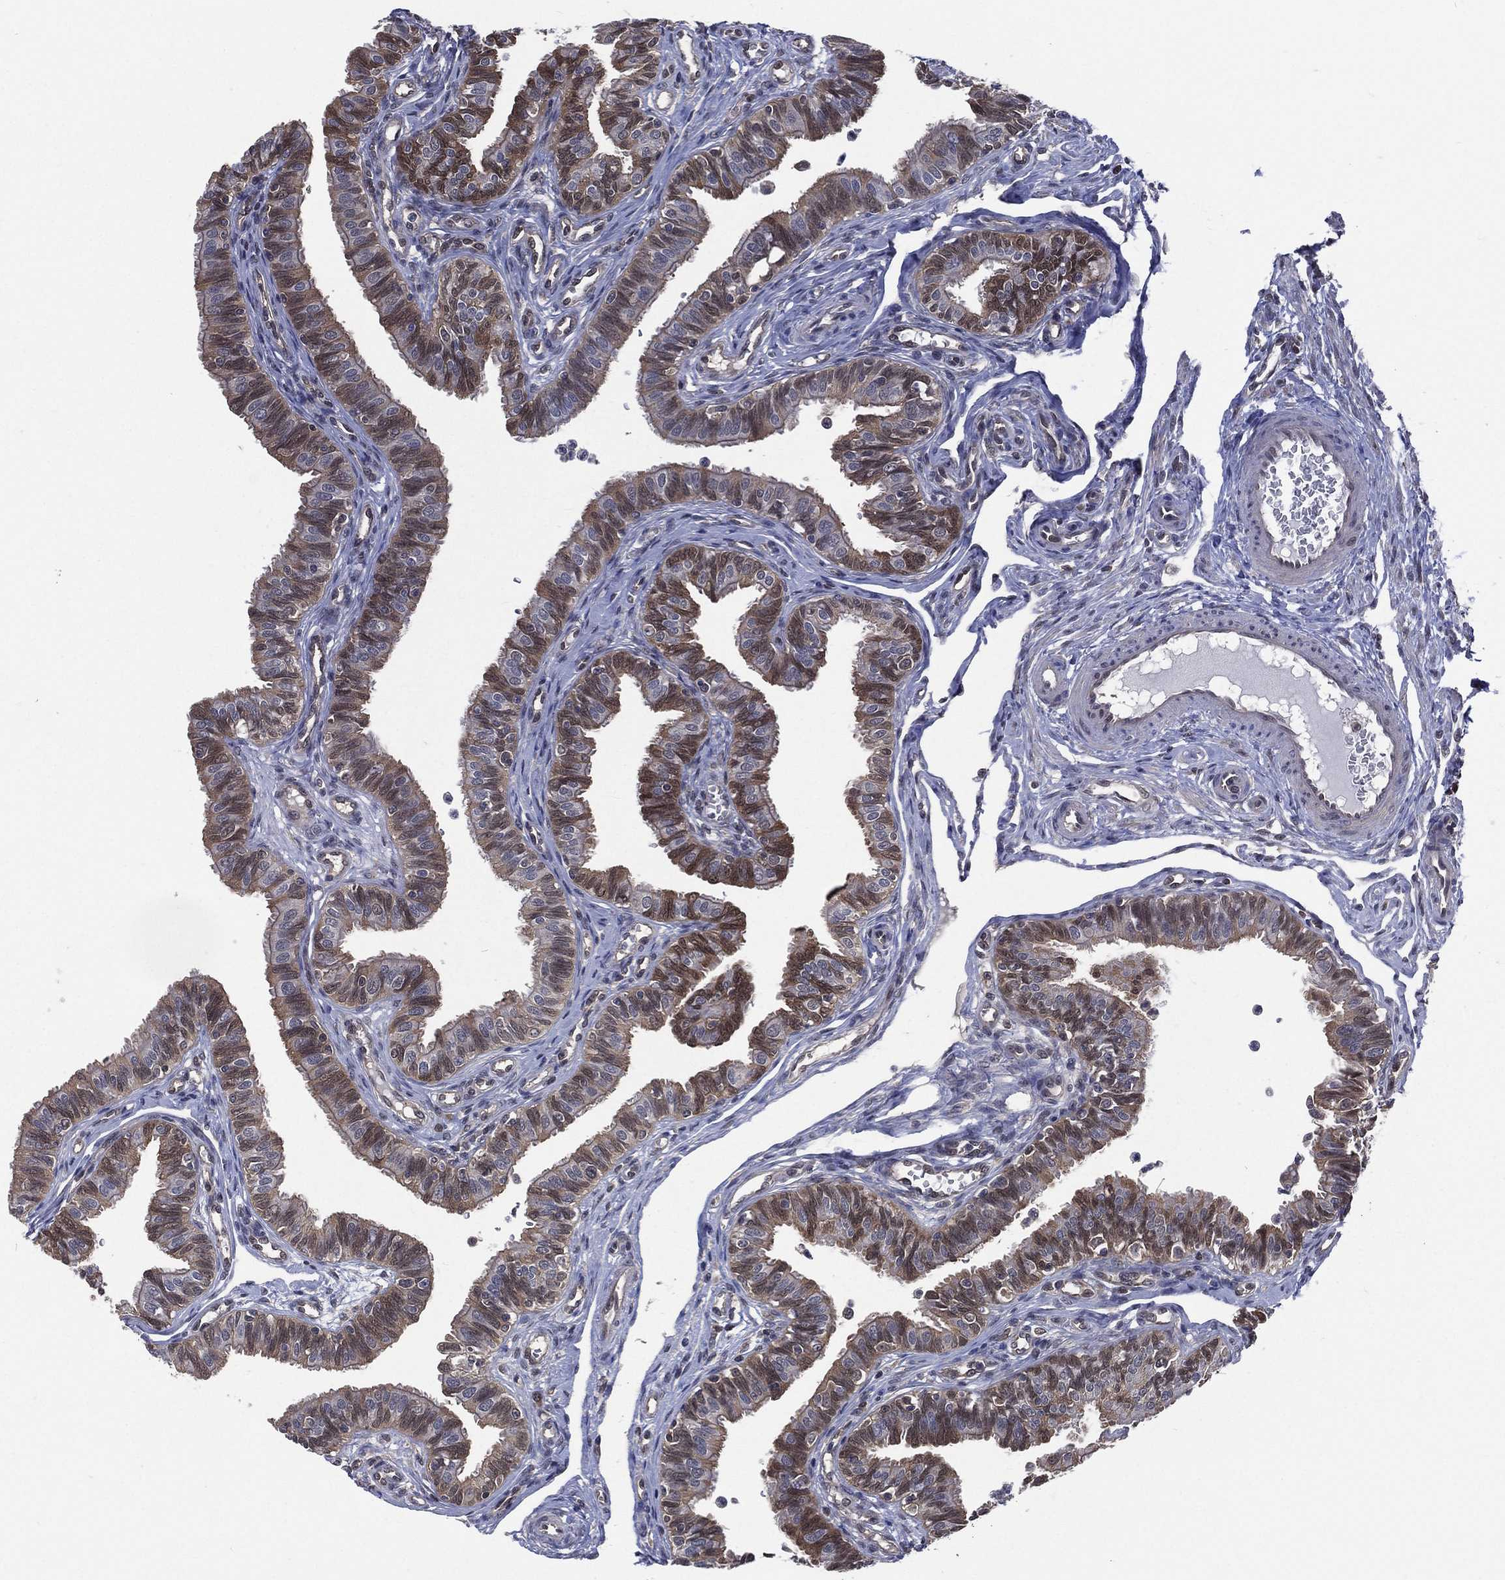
{"staining": {"intensity": "strong", "quantity": "<25%", "location": "cytoplasmic/membranous,nuclear"}, "tissue": "fallopian tube", "cell_type": "Glandular cells", "image_type": "normal", "snomed": [{"axis": "morphology", "description": "Normal tissue, NOS"}, {"axis": "topography", "description": "Fallopian tube"}], "caption": "This image exhibits benign fallopian tube stained with immunohistochemistry to label a protein in brown. The cytoplasmic/membranous,nuclear of glandular cells show strong positivity for the protein. Nuclei are counter-stained blue.", "gene": "MTAP", "patient": {"sex": "female", "age": 36}}